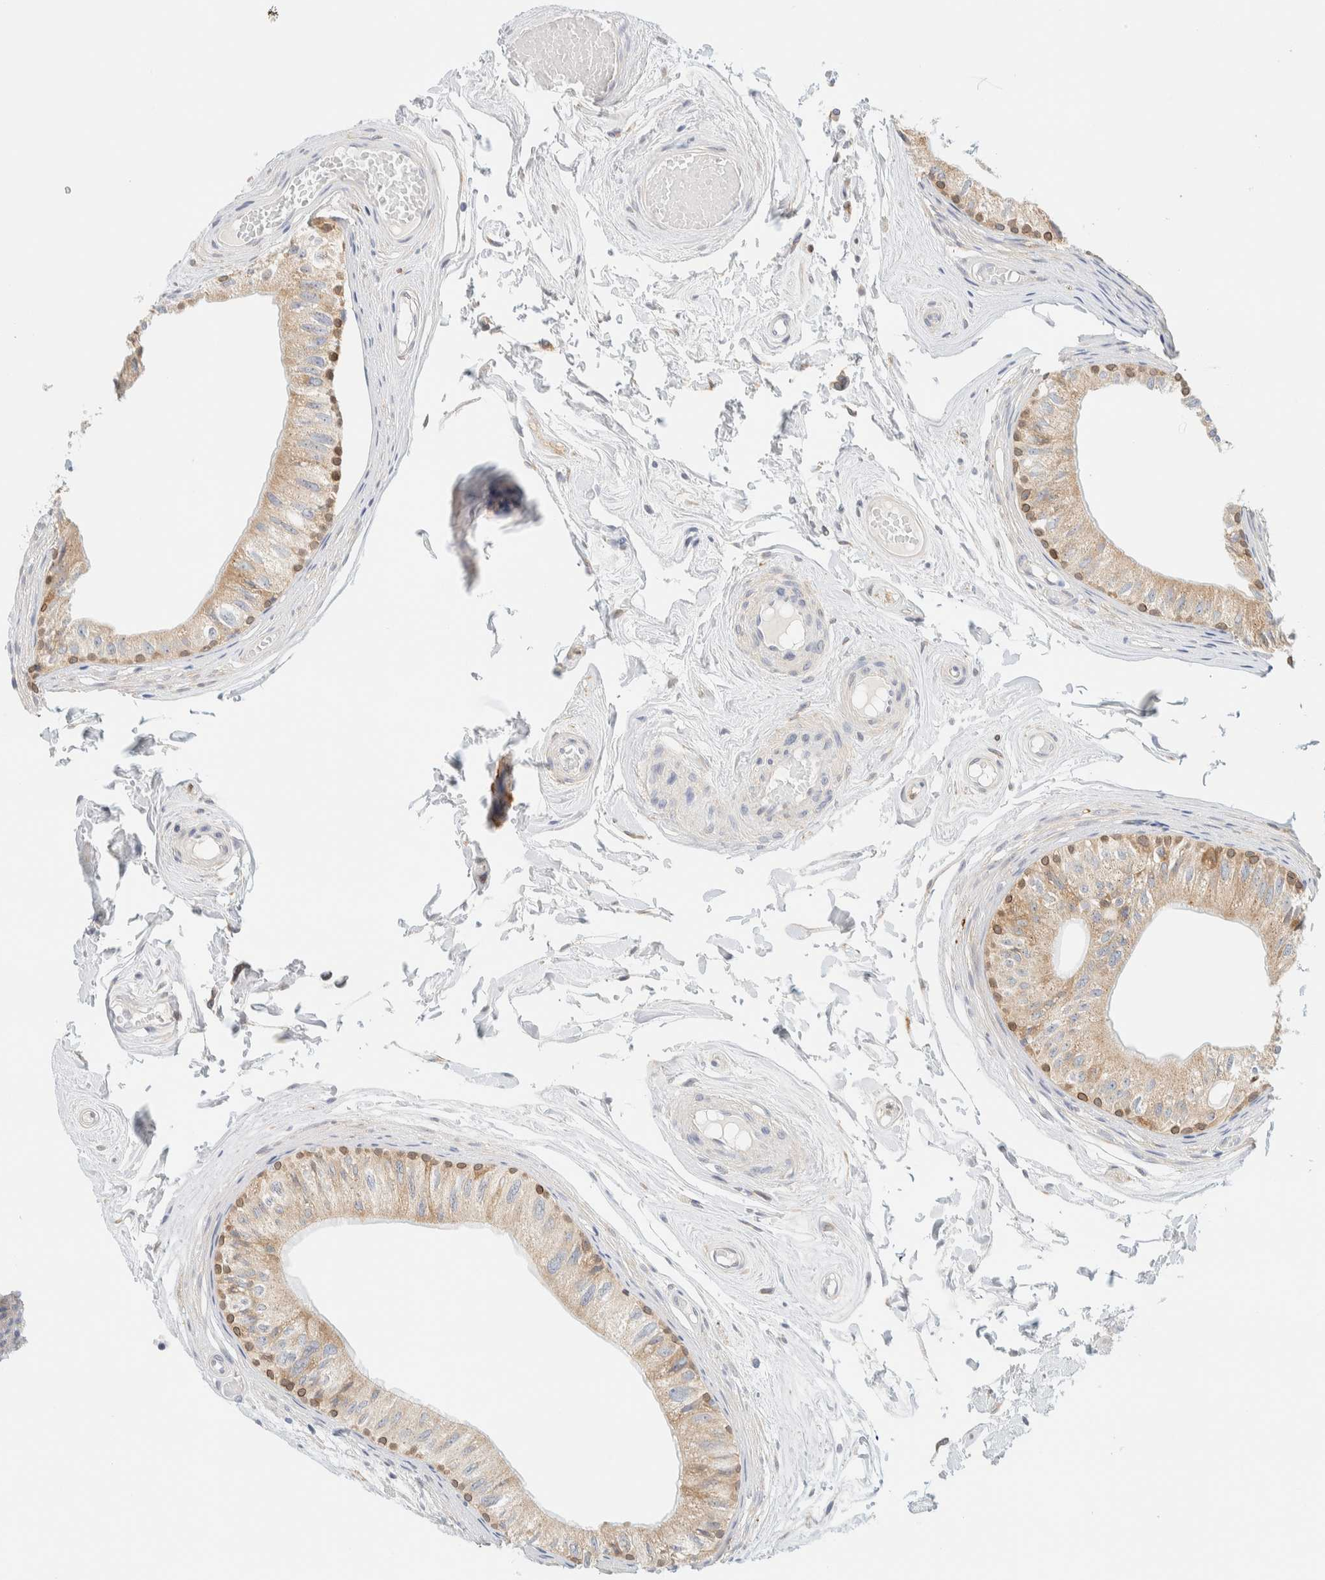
{"staining": {"intensity": "moderate", "quantity": ">75%", "location": "cytoplasmic/membranous"}, "tissue": "epididymis", "cell_type": "Glandular cells", "image_type": "normal", "snomed": [{"axis": "morphology", "description": "Normal tissue, NOS"}, {"axis": "topography", "description": "Epididymis"}], "caption": "Immunohistochemical staining of normal epididymis shows medium levels of moderate cytoplasmic/membranous expression in about >75% of glandular cells. The protein is shown in brown color, while the nuclei are stained blue.", "gene": "NT5C", "patient": {"sex": "male", "age": 79}}